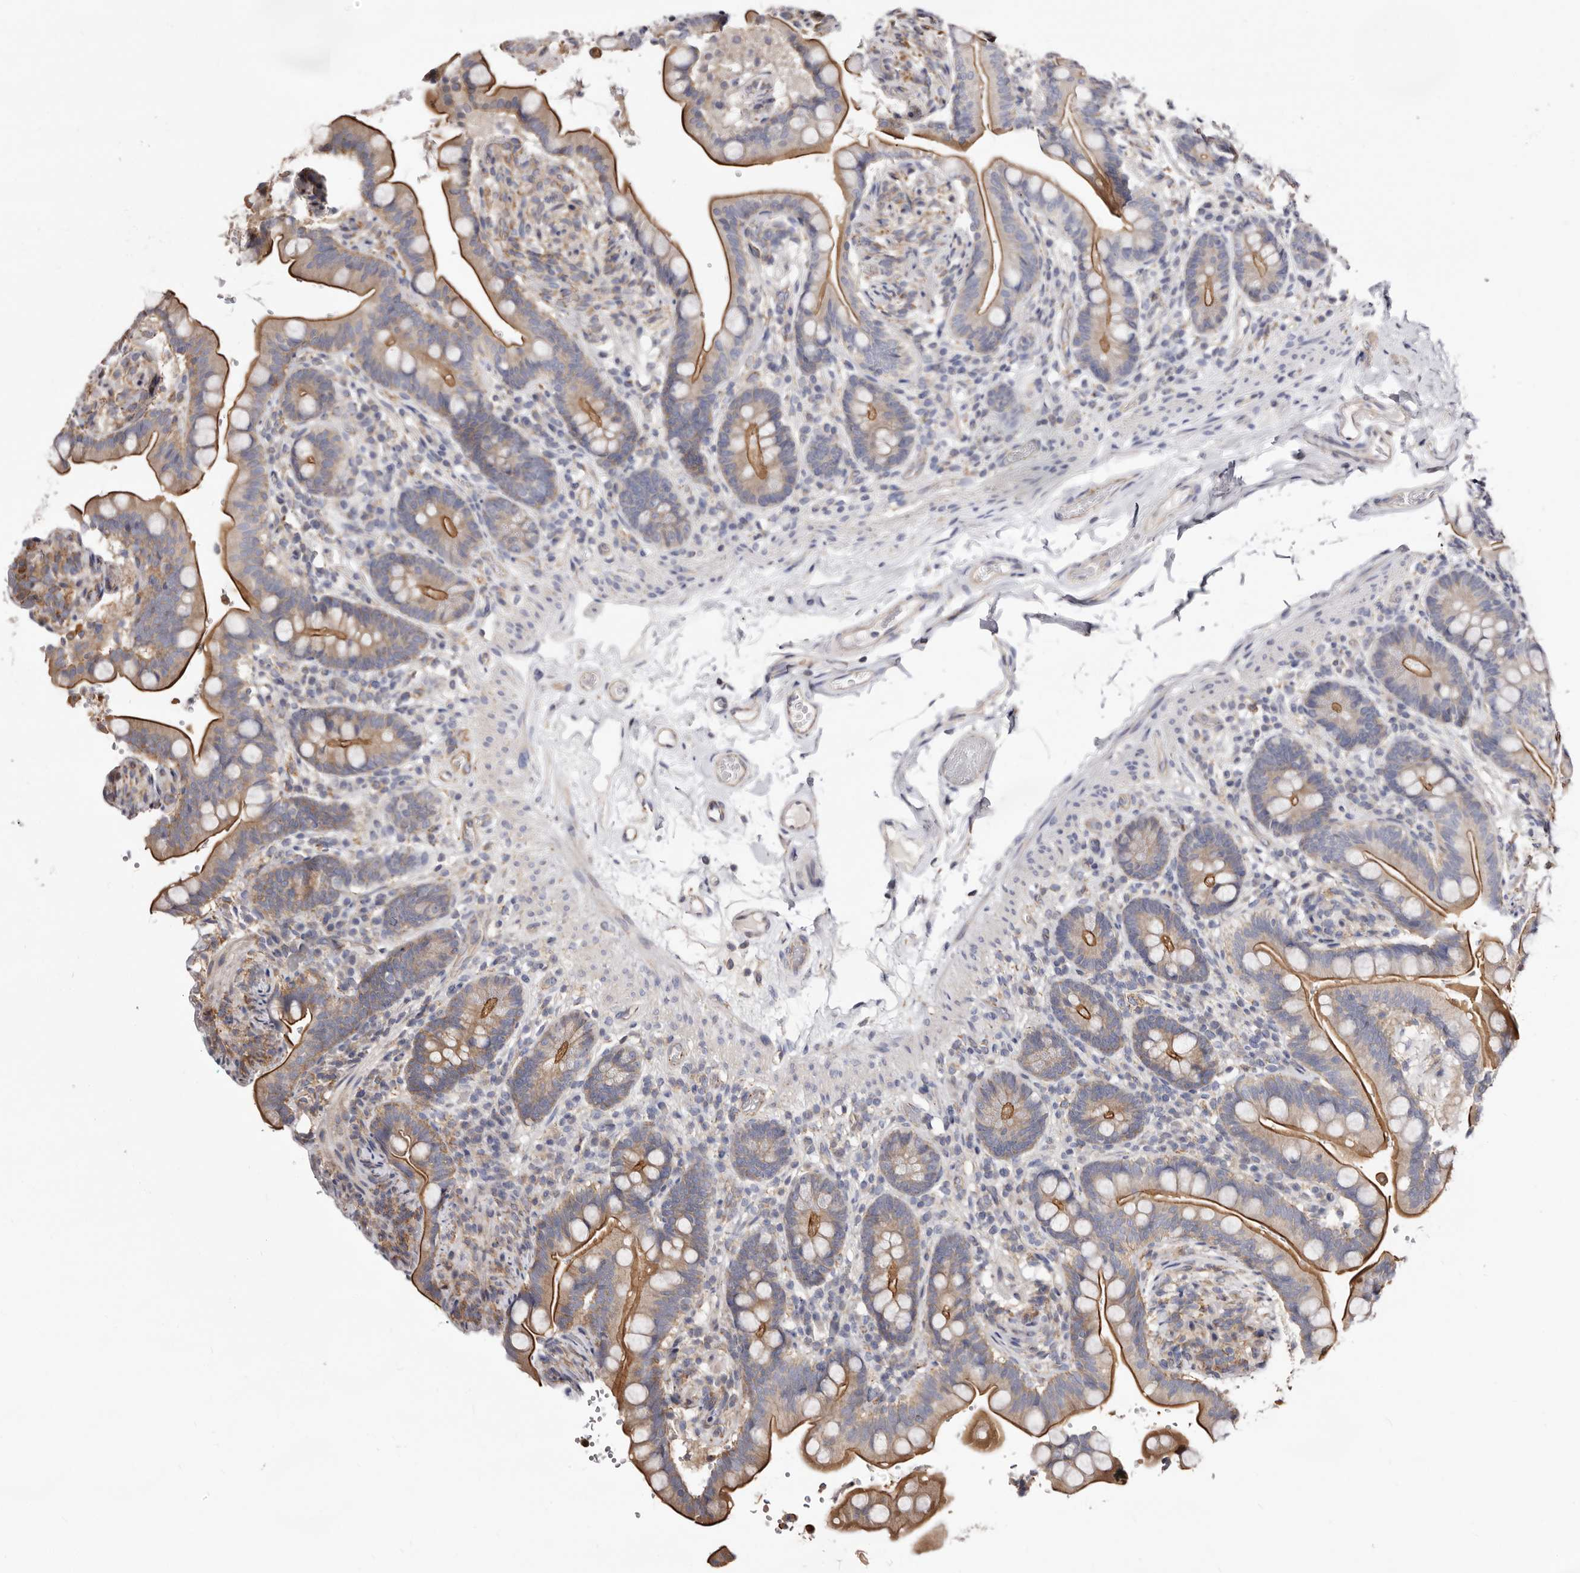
{"staining": {"intensity": "weak", "quantity": ">75%", "location": "cytoplasmic/membranous"}, "tissue": "colon", "cell_type": "Endothelial cells", "image_type": "normal", "snomed": [{"axis": "morphology", "description": "Normal tissue, NOS"}, {"axis": "topography", "description": "Smooth muscle"}, {"axis": "topography", "description": "Colon"}], "caption": "Endothelial cells exhibit low levels of weak cytoplasmic/membranous expression in approximately >75% of cells in benign human colon. (DAB = brown stain, brightfield microscopy at high magnification).", "gene": "LUZP1", "patient": {"sex": "male", "age": 73}}